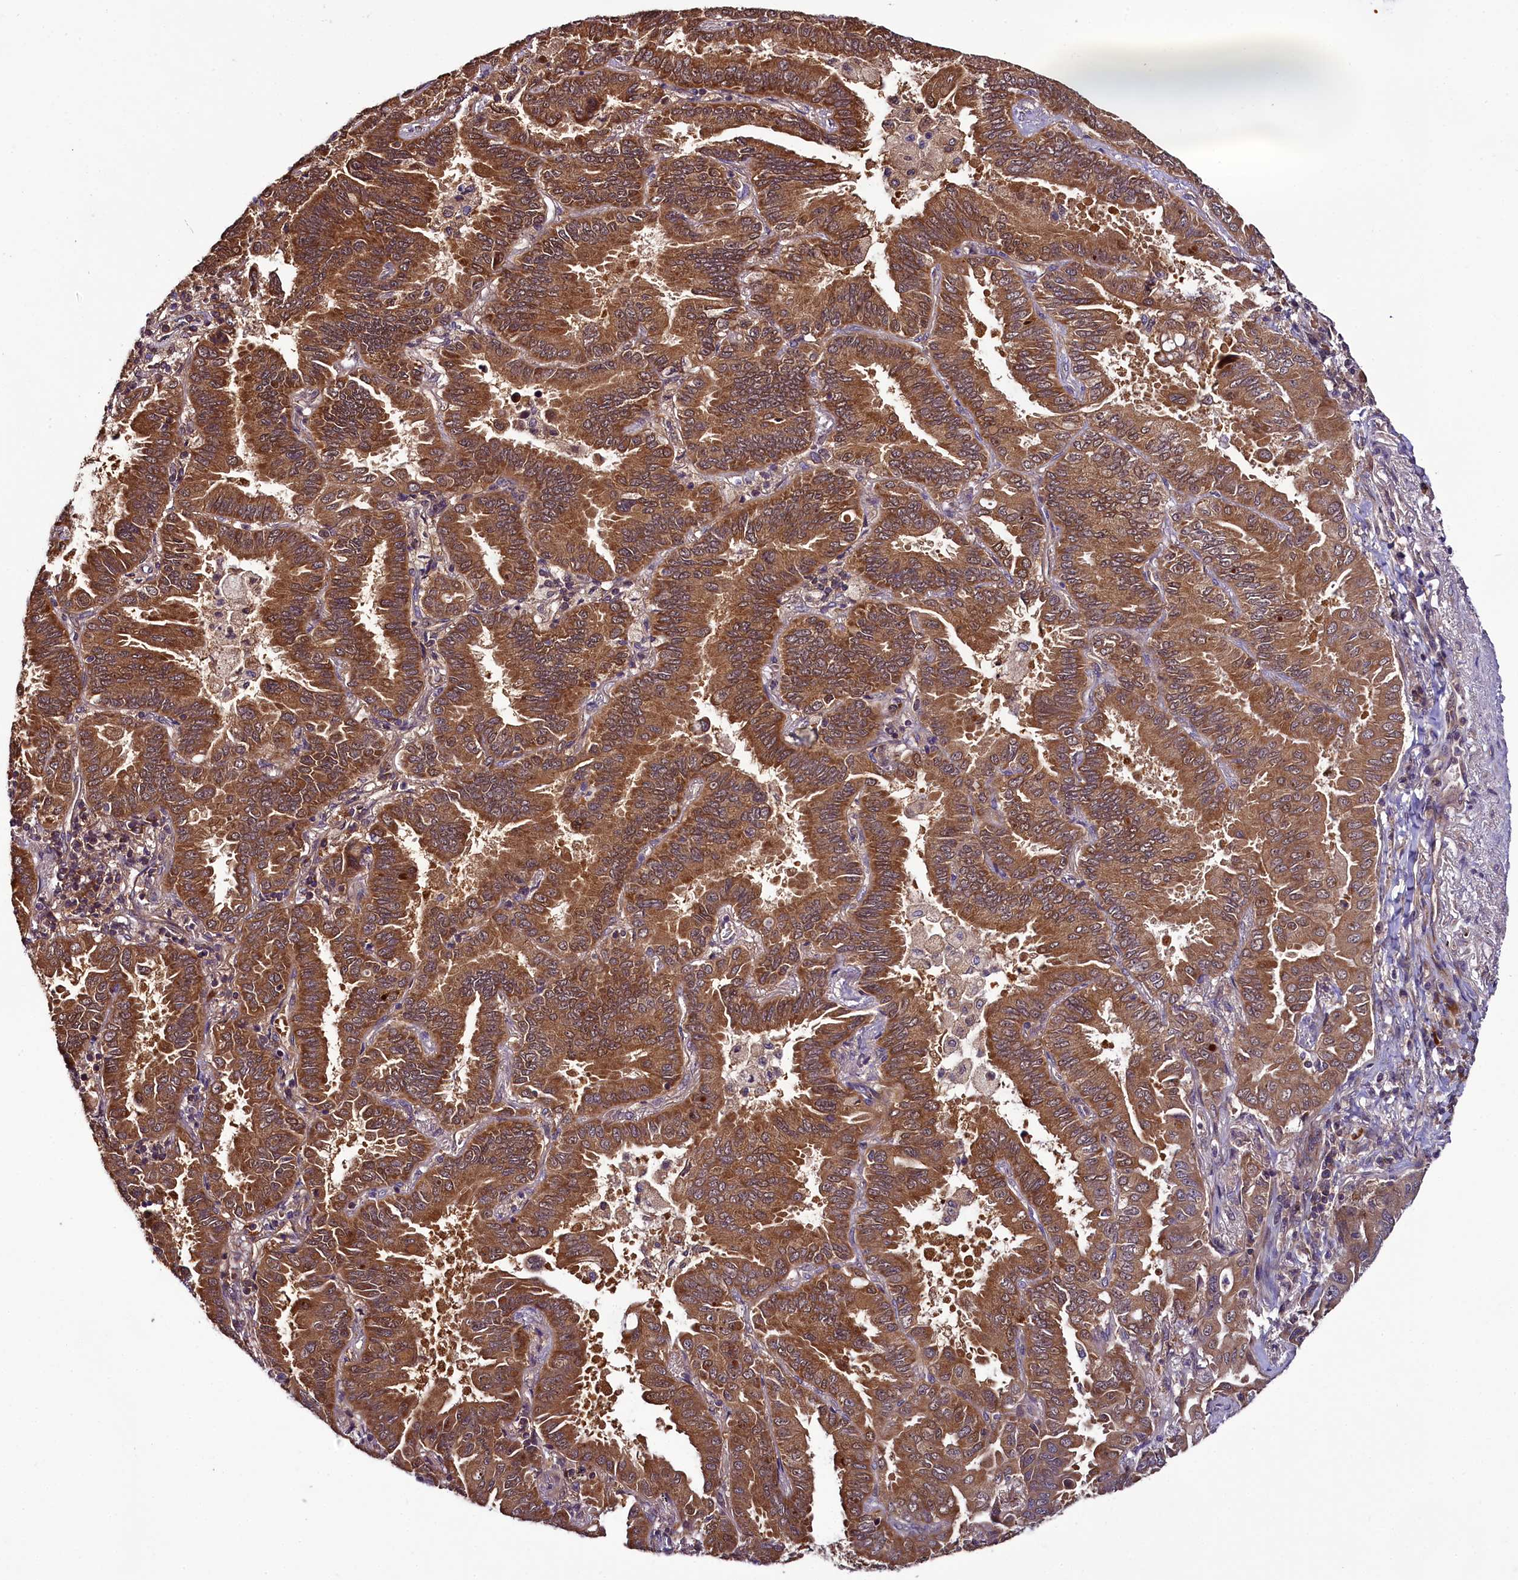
{"staining": {"intensity": "moderate", "quantity": ">75%", "location": "cytoplasmic/membranous"}, "tissue": "lung cancer", "cell_type": "Tumor cells", "image_type": "cancer", "snomed": [{"axis": "morphology", "description": "Adenocarcinoma, NOS"}, {"axis": "topography", "description": "Lung"}], "caption": "Protein staining exhibits moderate cytoplasmic/membranous positivity in approximately >75% of tumor cells in lung cancer.", "gene": "RPUSD2", "patient": {"sex": "male", "age": 64}}